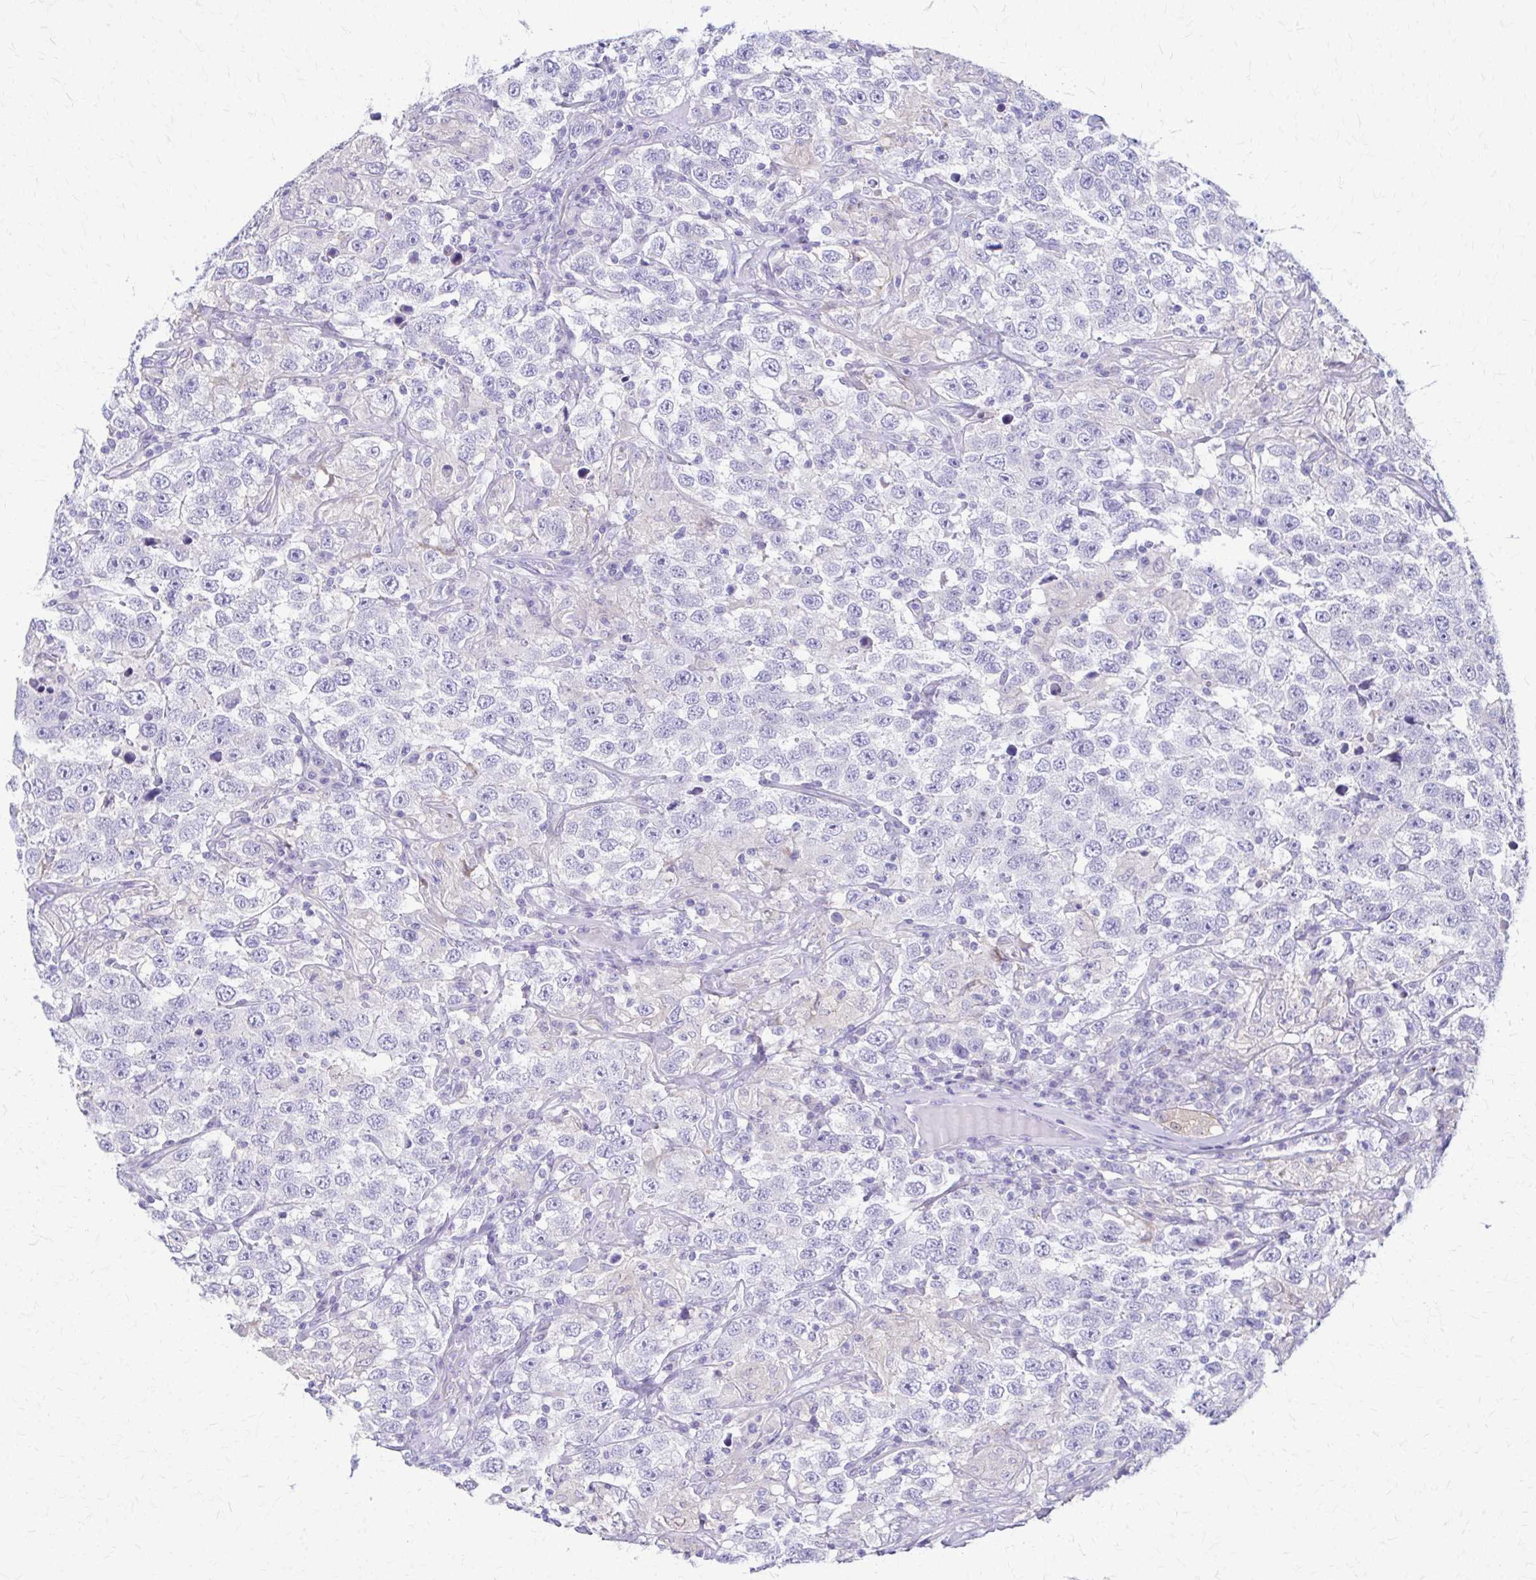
{"staining": {"intensity": "negative", "quantity": "none", "location": "none"}, "tissue": "testis cancer", "cell_type": "Tumor cells", "image_type": "cancer", "snomed": [{"axis": "morphology", "description": "Seminoma, NOS"}, {"axis": "topography", "description": "Testis"}], "caption": "A high-resolution micrograph shows immunohistochemistry (IHC) staining of testis seminoma, which demonstrates no significant positivity in tumor cells.", "gene": "DSP", "patient": {"sex": "male", "age": 41}}